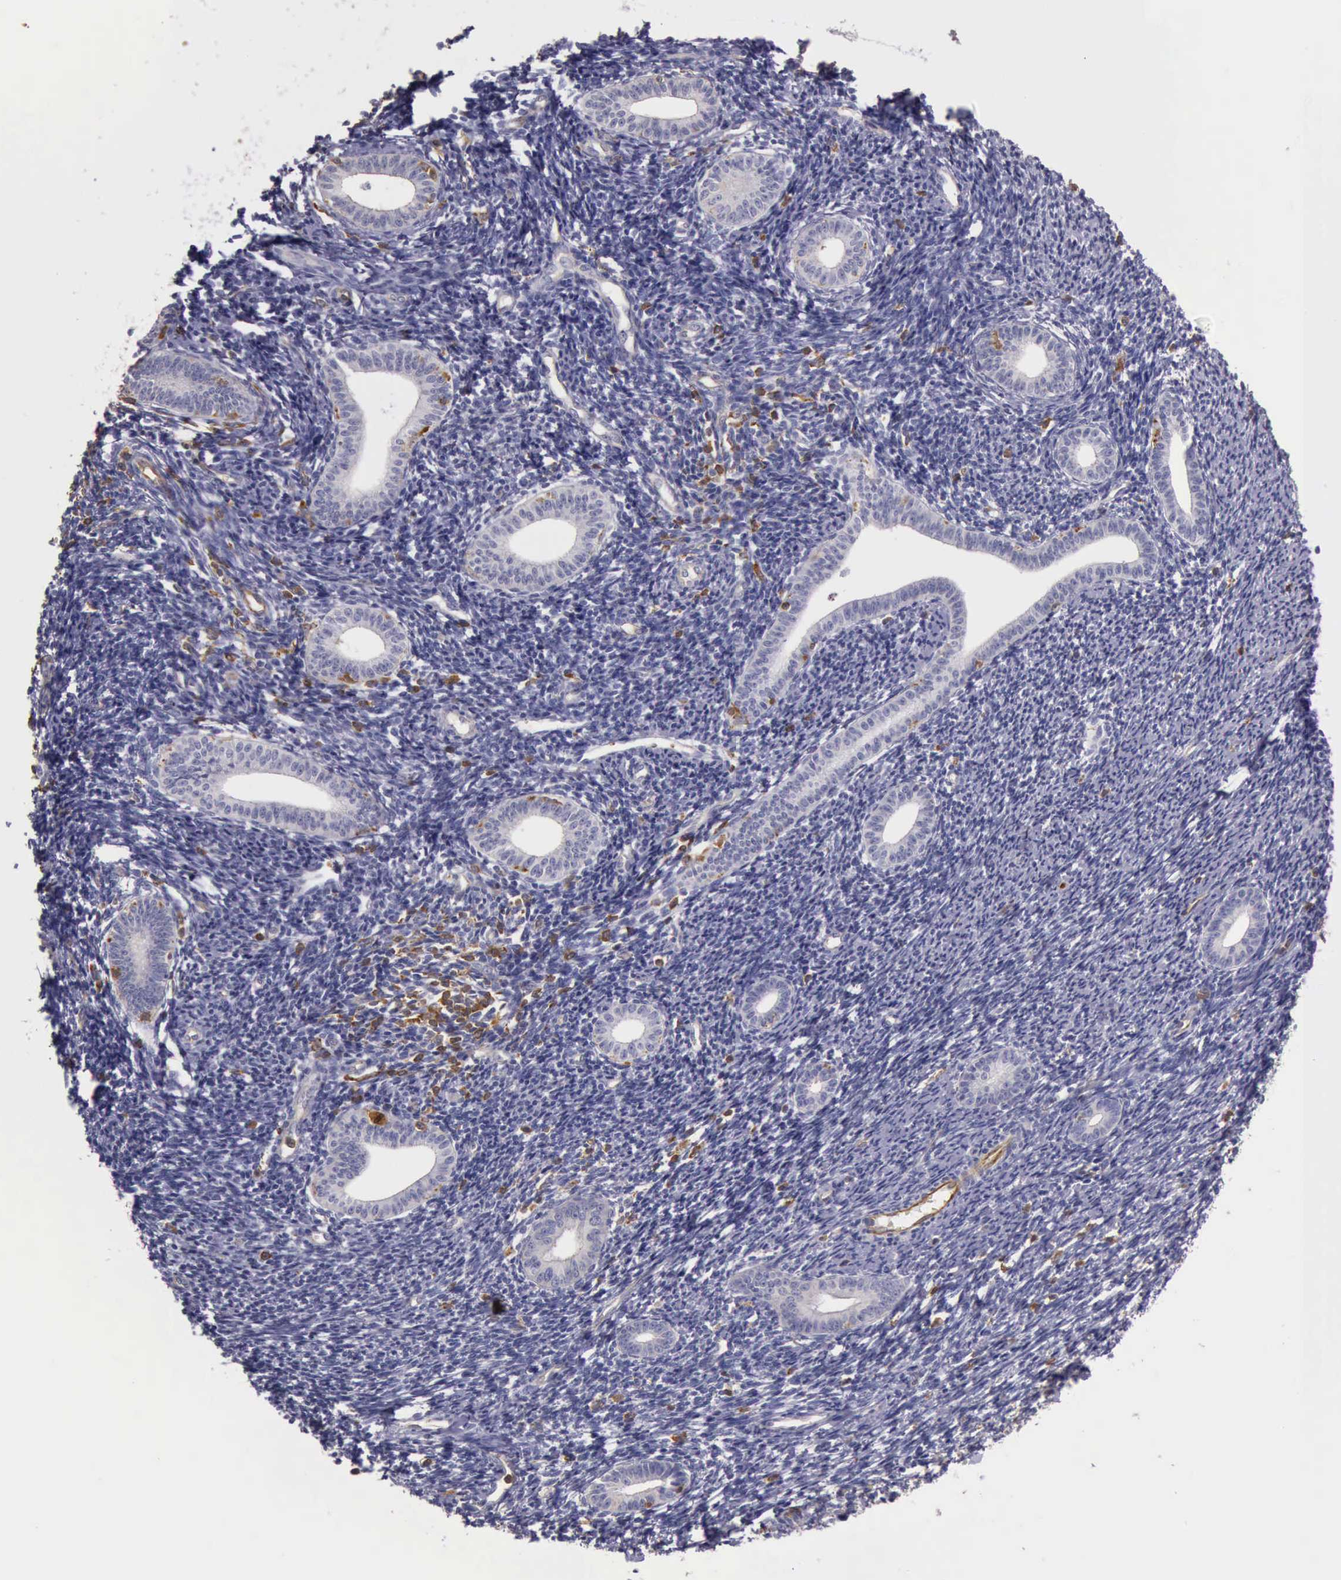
{"staining": {"intensity": "negative", "quantity": "none", "location": "none"}, "tissue": "endometrium", "cell_type": "Cells in endometrial stroma", "image_type": "normal", "snomed": [{"axis": "morphology", "description": "Normal tissue, NOS"}, {"axis": "topography", "description": "Endometrium"}], "caption": "Cells in endometrial stroma show no significant expression in benign endometrium. (Stains: DAB IHC with hematoxylin counter stain, Microscopy: brightfield microscopy at high magnification).", "gene": "ARHGAP4", "patient": {"sex": "female", "age": 52}}